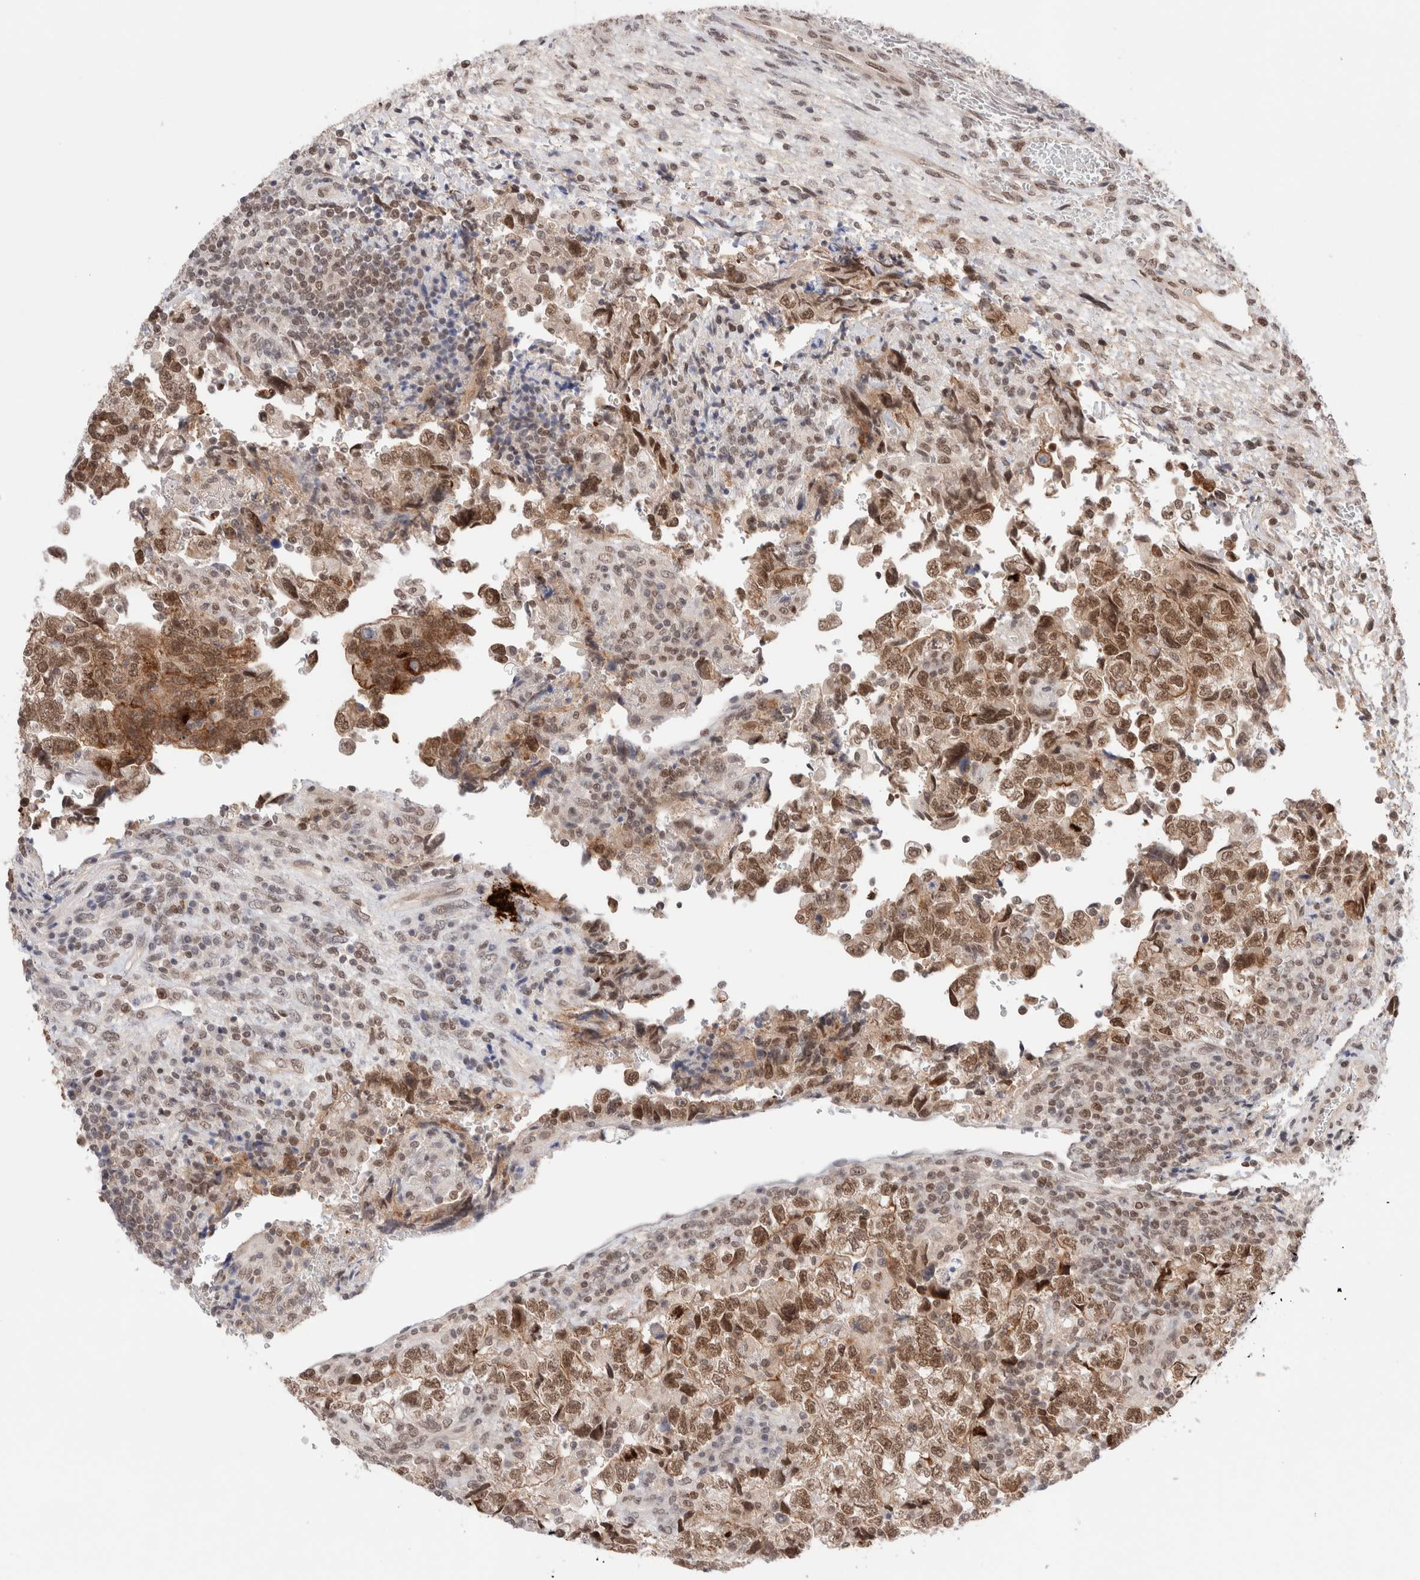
{"staining": {"intensity": "moderate", "quantity": ">75%", "location": "nuclear"}, "tissue": "testis cancer", "cell_type": "Tumor cells", "image_type": "cancer", "snomed": [{"axis": "morphology", "description": "Normal tissue, NOS"}, {"axis": "morphology", "description": "Carcinoma, Embryonal, NOS"}, {"axis": "topography", "description": "Testis"}], "caption": "Immunohistochemistry of embryonal carcinoma (testis) shows medium levels of moderate nuclear staining in about >75% of tumor cells.", "gene": "GATAD2A", "patient": {"sex": "male", "age": 36}}